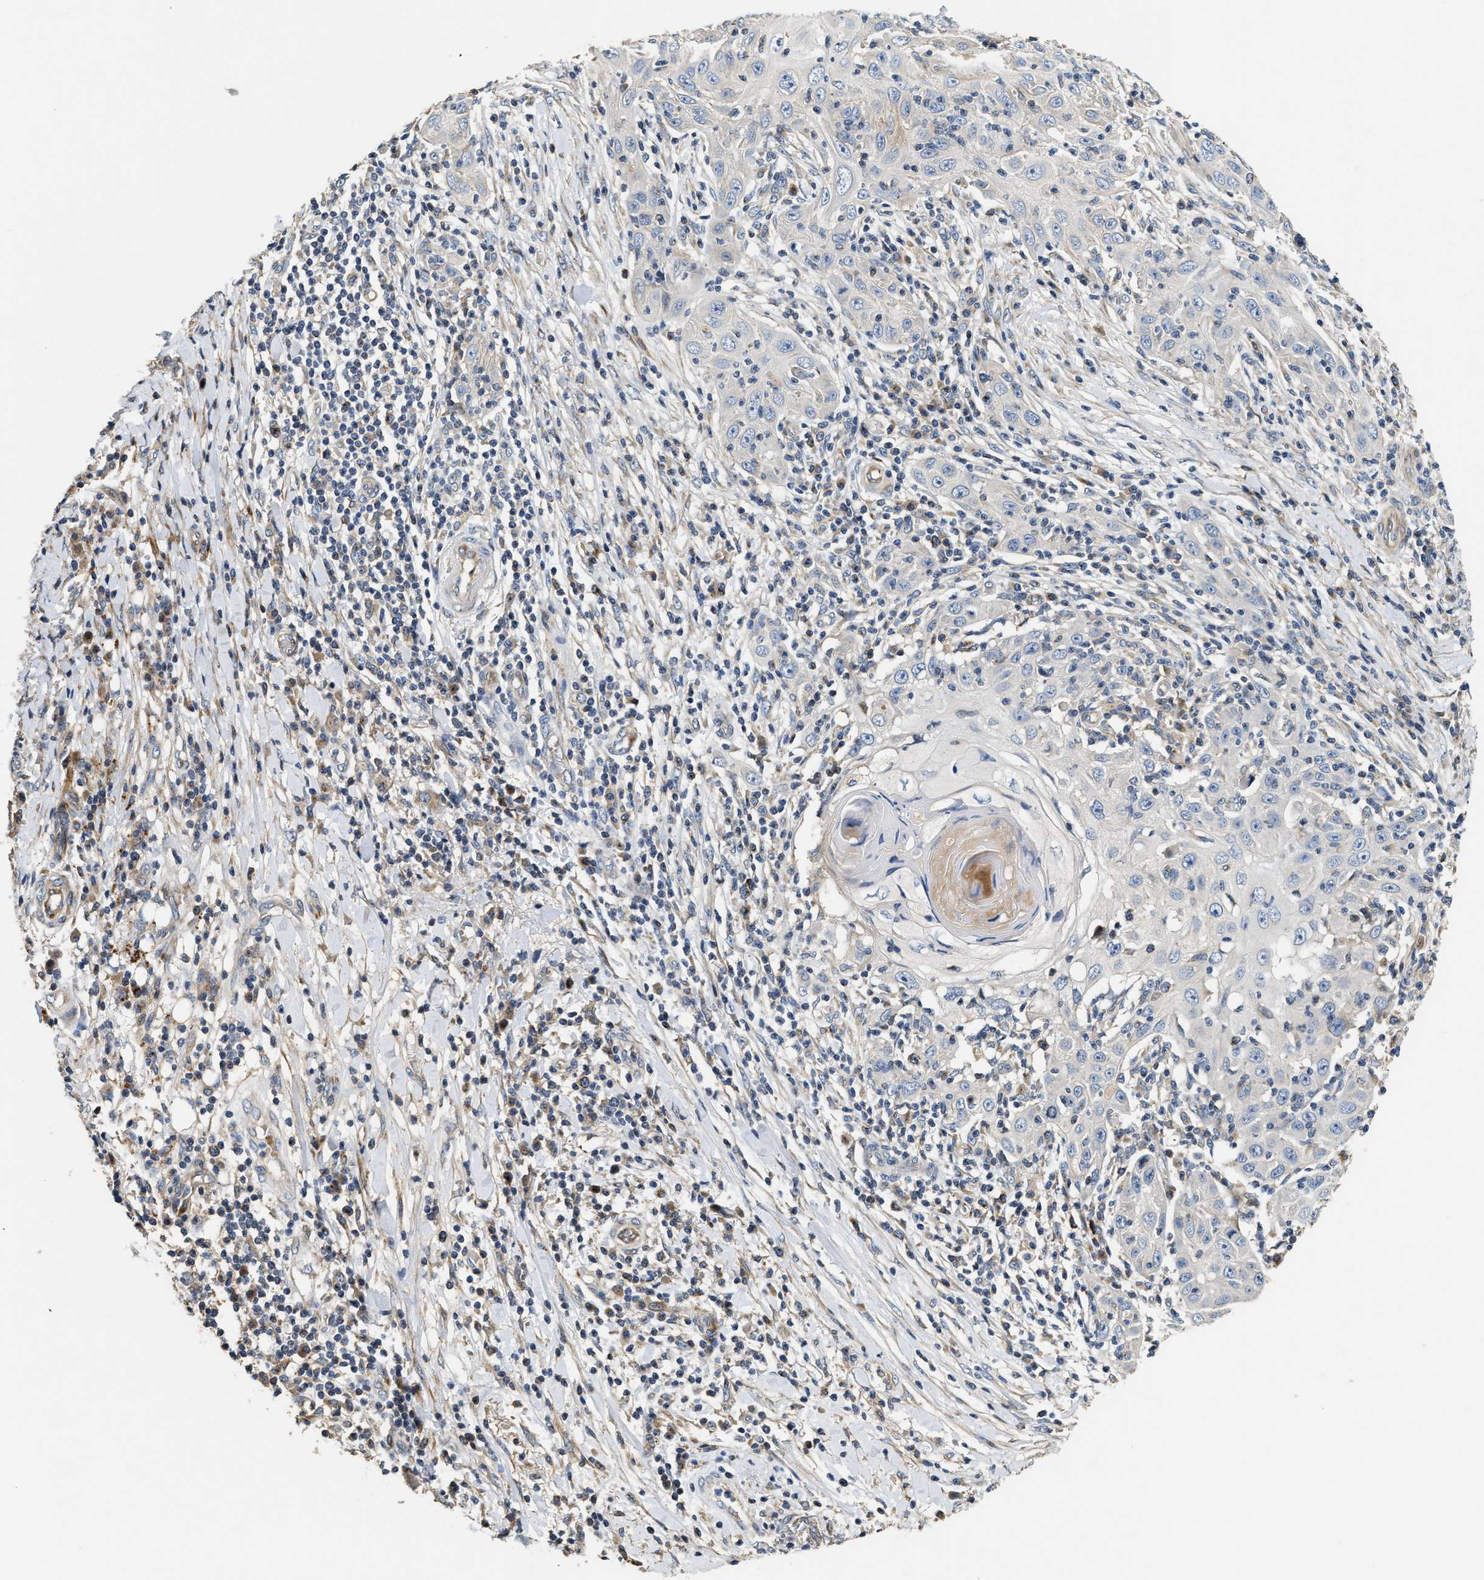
{"staining": {"intensity": "negative", "quantity": "none", "location": "none"}, "tissue": "skin cancer", "cell_type": "Tumor cells", "image_type": "cancer", "snomed": [{"axis": "morphology", "description": "Squamous cell carcinoma, NOS"}, {"axis": "topography", "description": "Skin"}], "caption": "Immunohistochemistry histopathology image of skin cancer stained for a protein (brown), which exhibits no staining in tumor cells.", "gene": "IL17RC", "patient": {"sex": "female", "age": 88}}